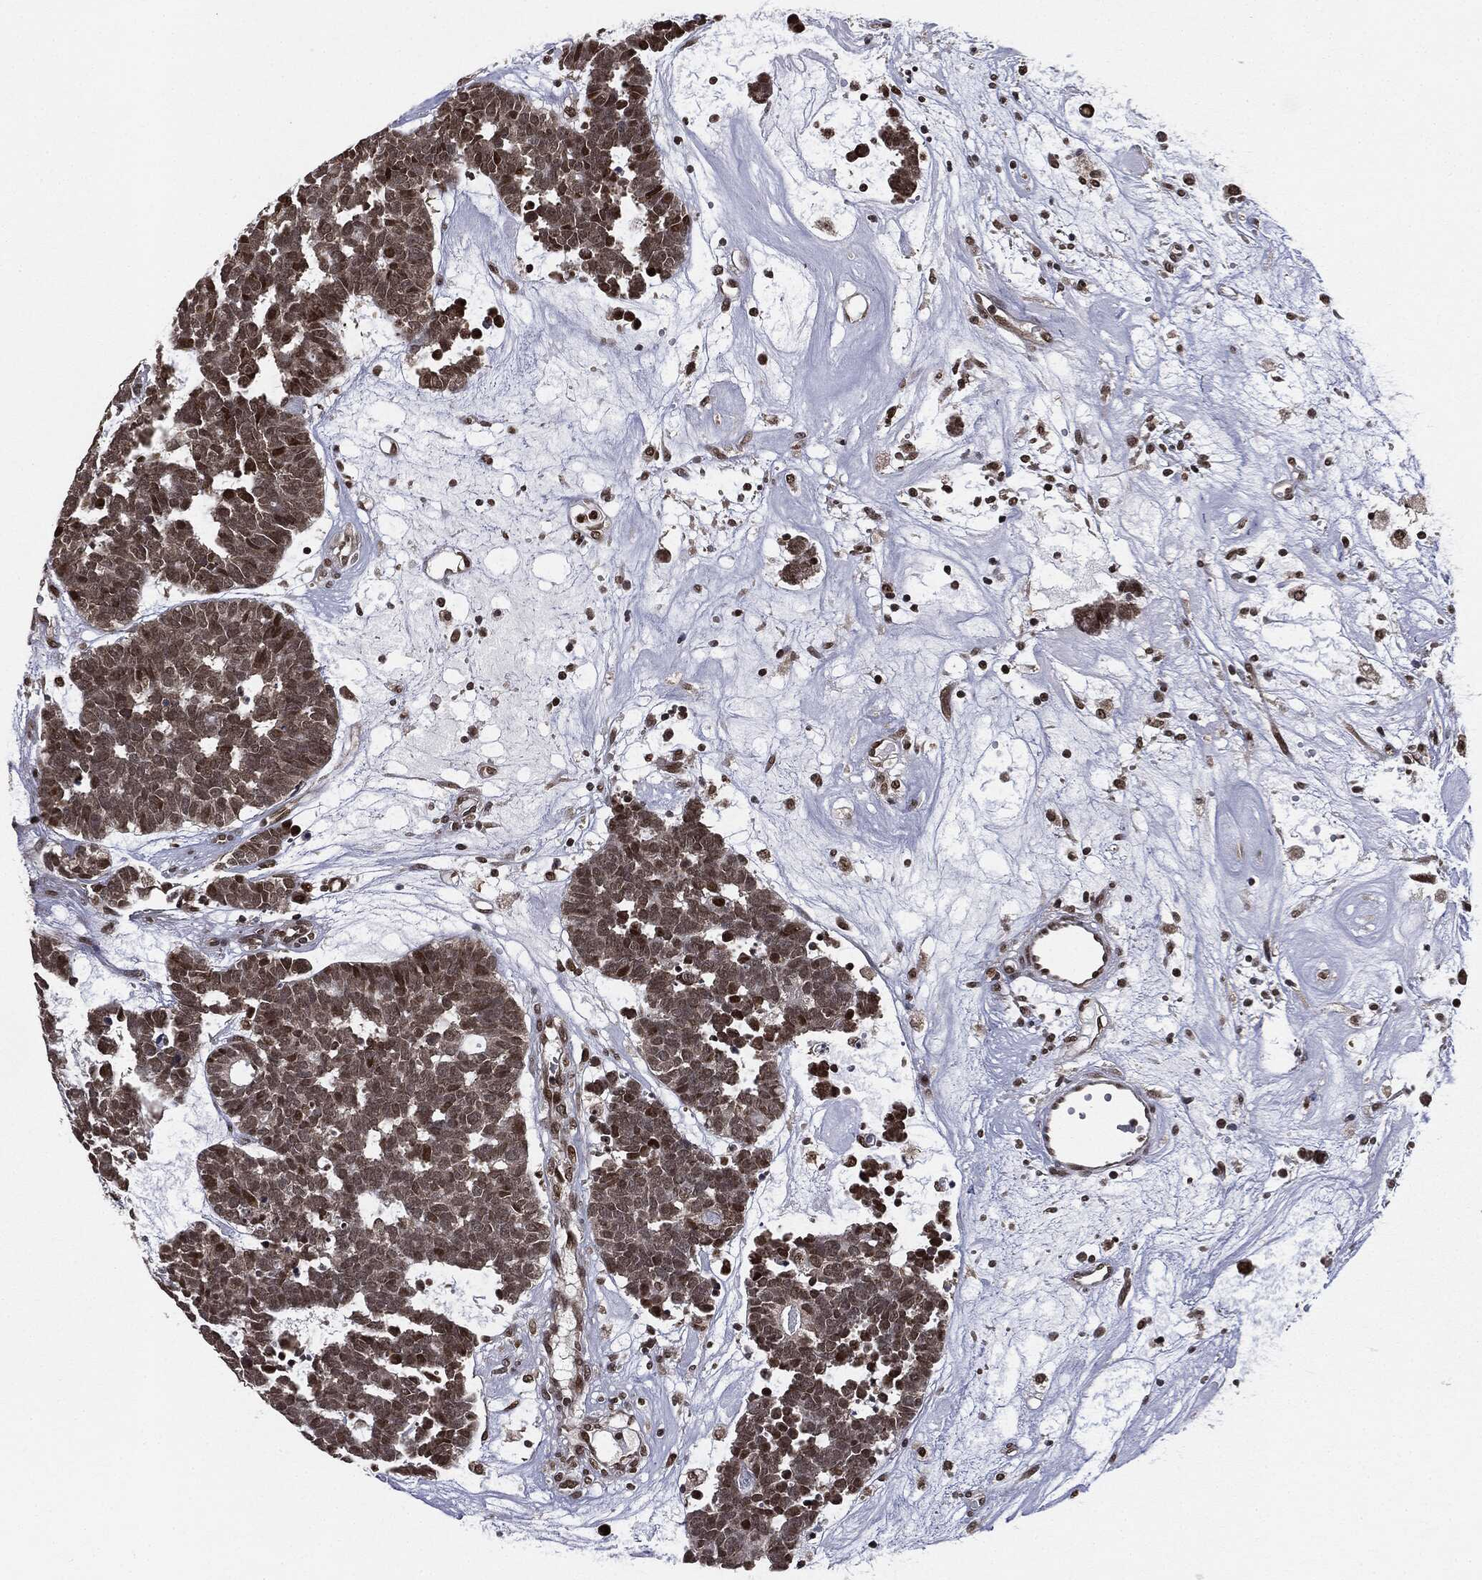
{"staining": {"intensity": "moderate", "quantity": "<25%", "location": "nuclear"}, "tissue": "head and neck cancer", "cell_type": "Tumor cells", "image_type": "cancer", "snomed": [{"axis": "morphology", "description": "Adenocarcinoma, NOS"}, {"axis": "topography", "description": "Head-Neck"}], "caption": "Immunohistochemical staining of human adenocarcinoma (head and neck) shows low levels of moderate nuclear staining in approximately <25% of tumor cells.", "gene": "TBC1D22A", "patient": {"sex": "female", "age": 81}}